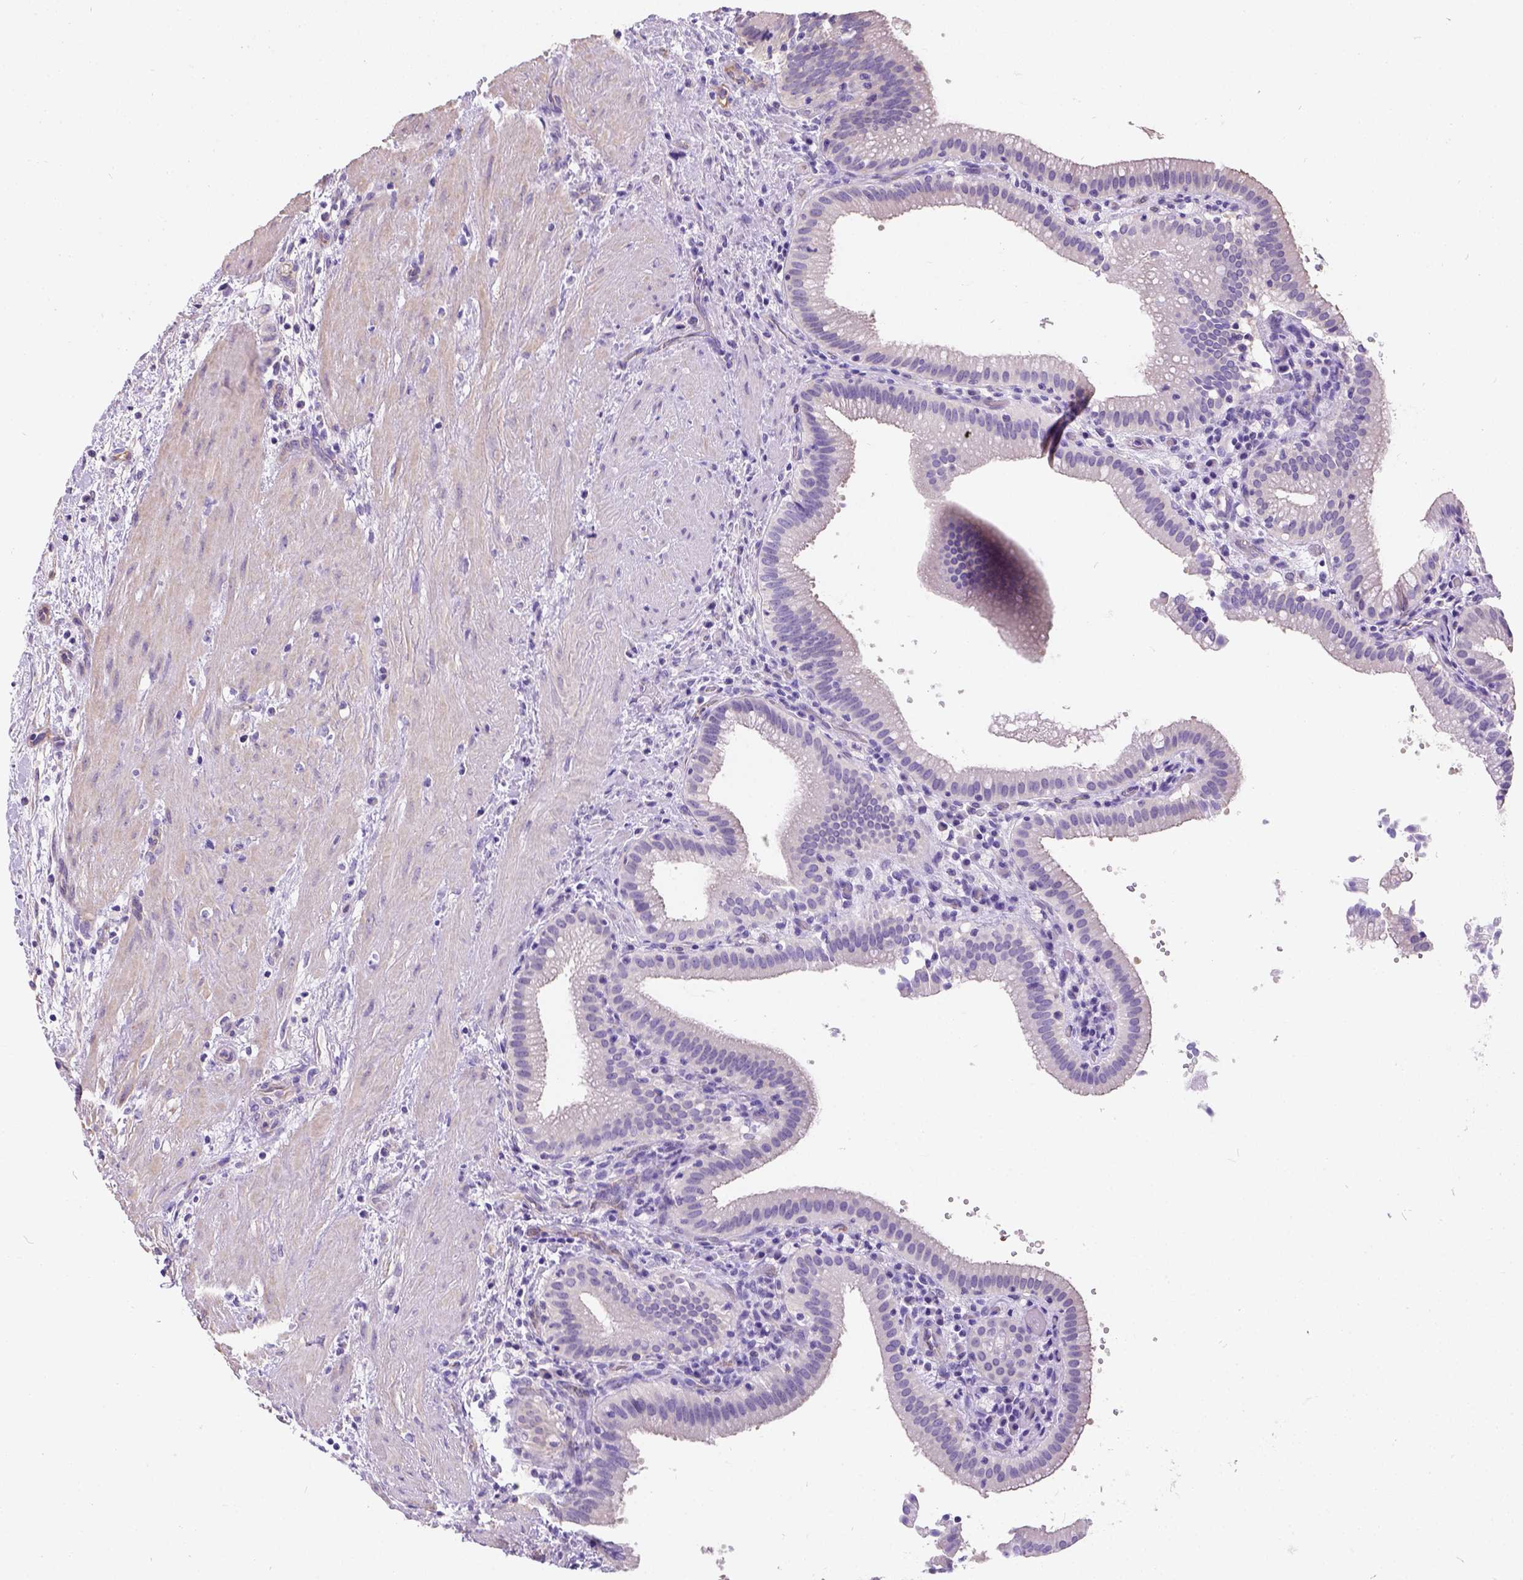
{"staining": {"intensity": "negative", "quantity": "none", "location": "none"}, "tissue": "gallbladder", "cell_type": "Glandular cells", "image_type": "normal", "snomed": [{"axis": "morphology", "description": "Normal tissue, NOS"}, {"axis": "topography", "description": "Gallbladder"}], "caption": "Immunohistochemistry (IHC) of benign human gallbladder demonstrates no staining in glandular cells. (Immunohistochemistry, brightfield microscopy, high magnification).", "gene": "PHF7", "patient": {"sex": "male", "age": 42}}